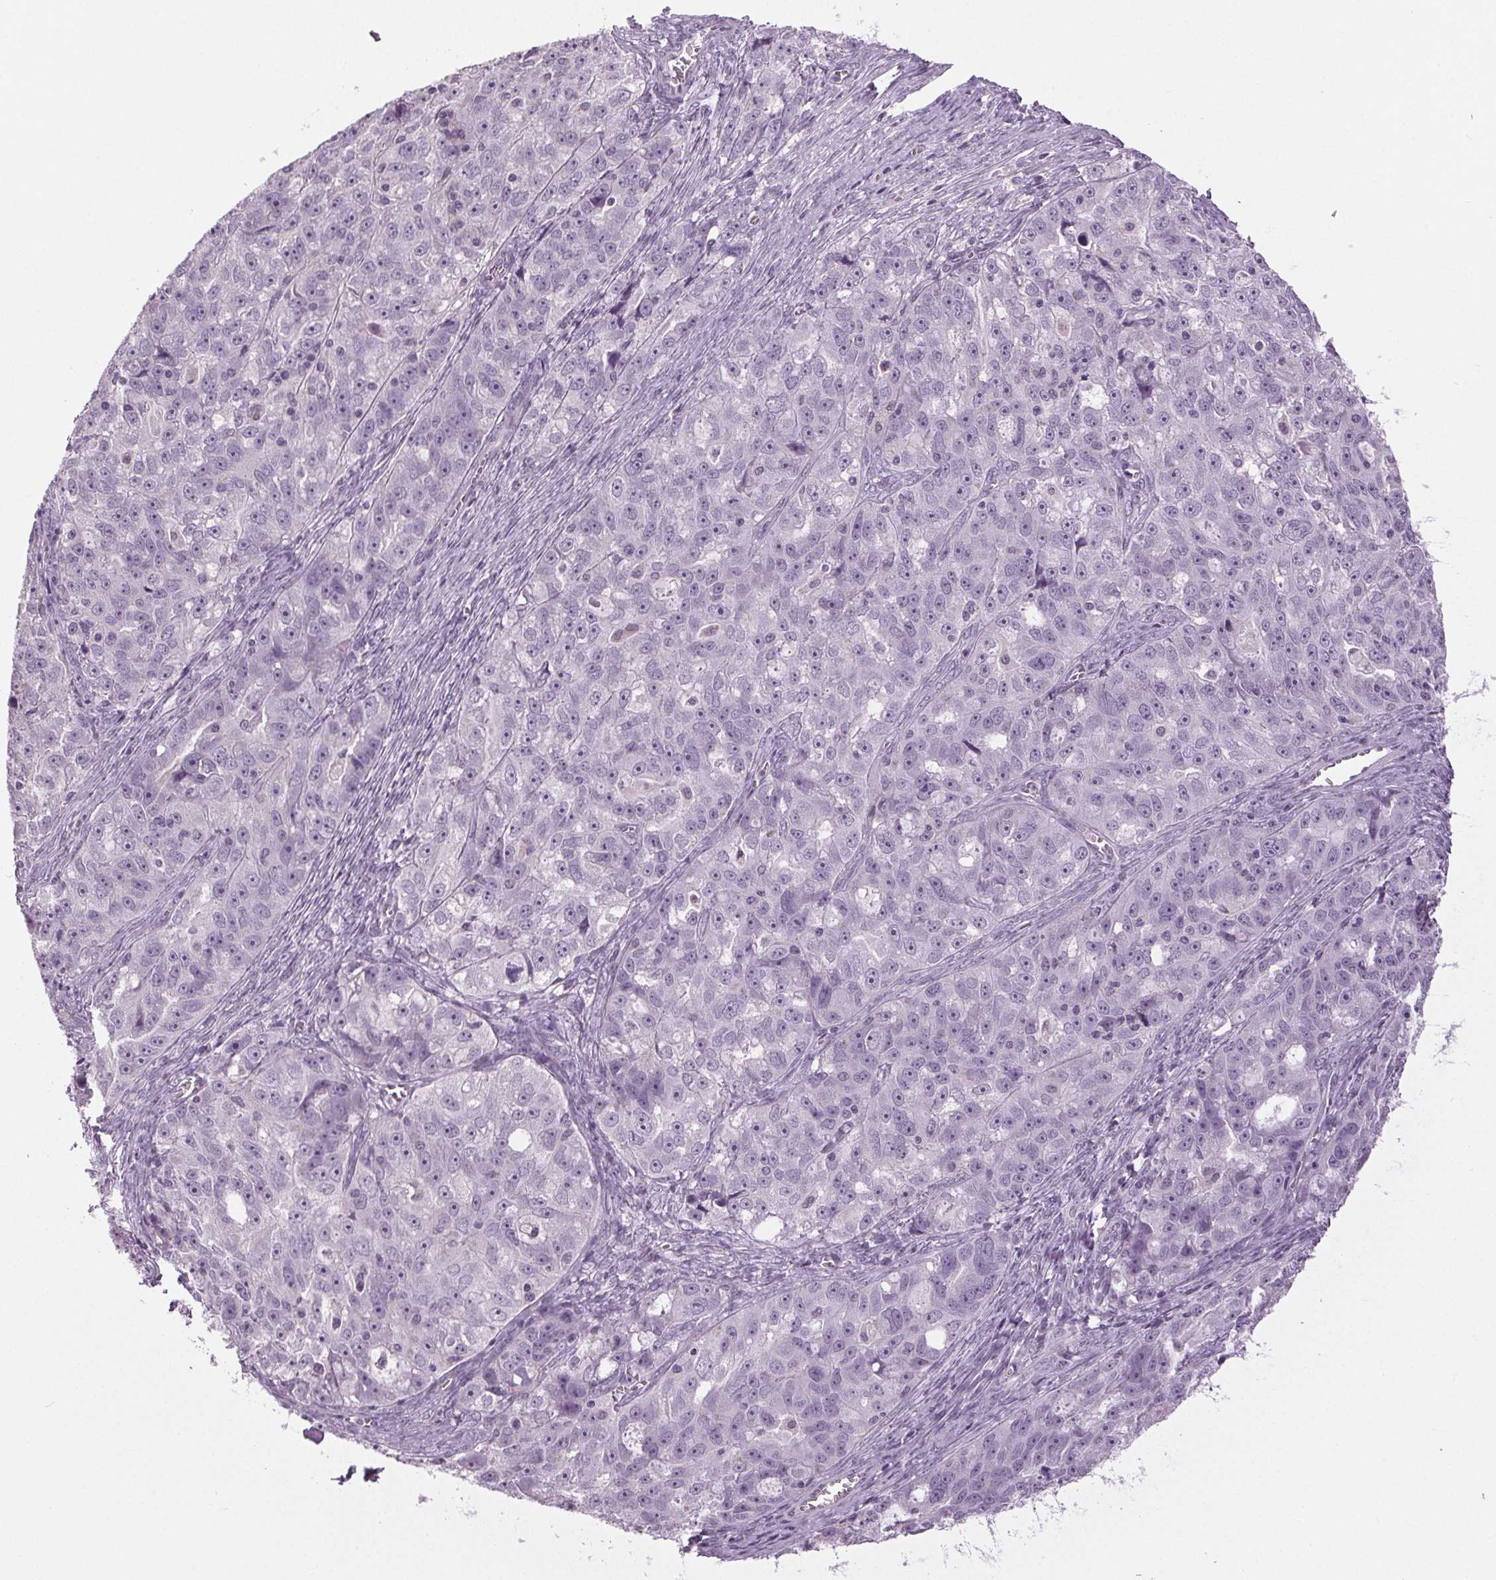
{"staining": {"intensity": "negative", "quantity": "none", "location": "none"}, "tissue": "ovarian cancer", "cell_type": "Tumor cells", "image_type": "cancer", "snomed": [{"axis": "morphology", "description": "Cystadenocarcinoma, serous, NOS"}, {"axis": "topography", "description": "Ovary"}], "caption": "High power microscopy histopathology image of an immunohistochemistry (IHC) photomicrograph of ovarian cancer (serous cystadenocarcinoma), revealing no significant expression in tumor cells.", "gene": "DNAH12", "patient": {"sex": "female", "age": 51}}